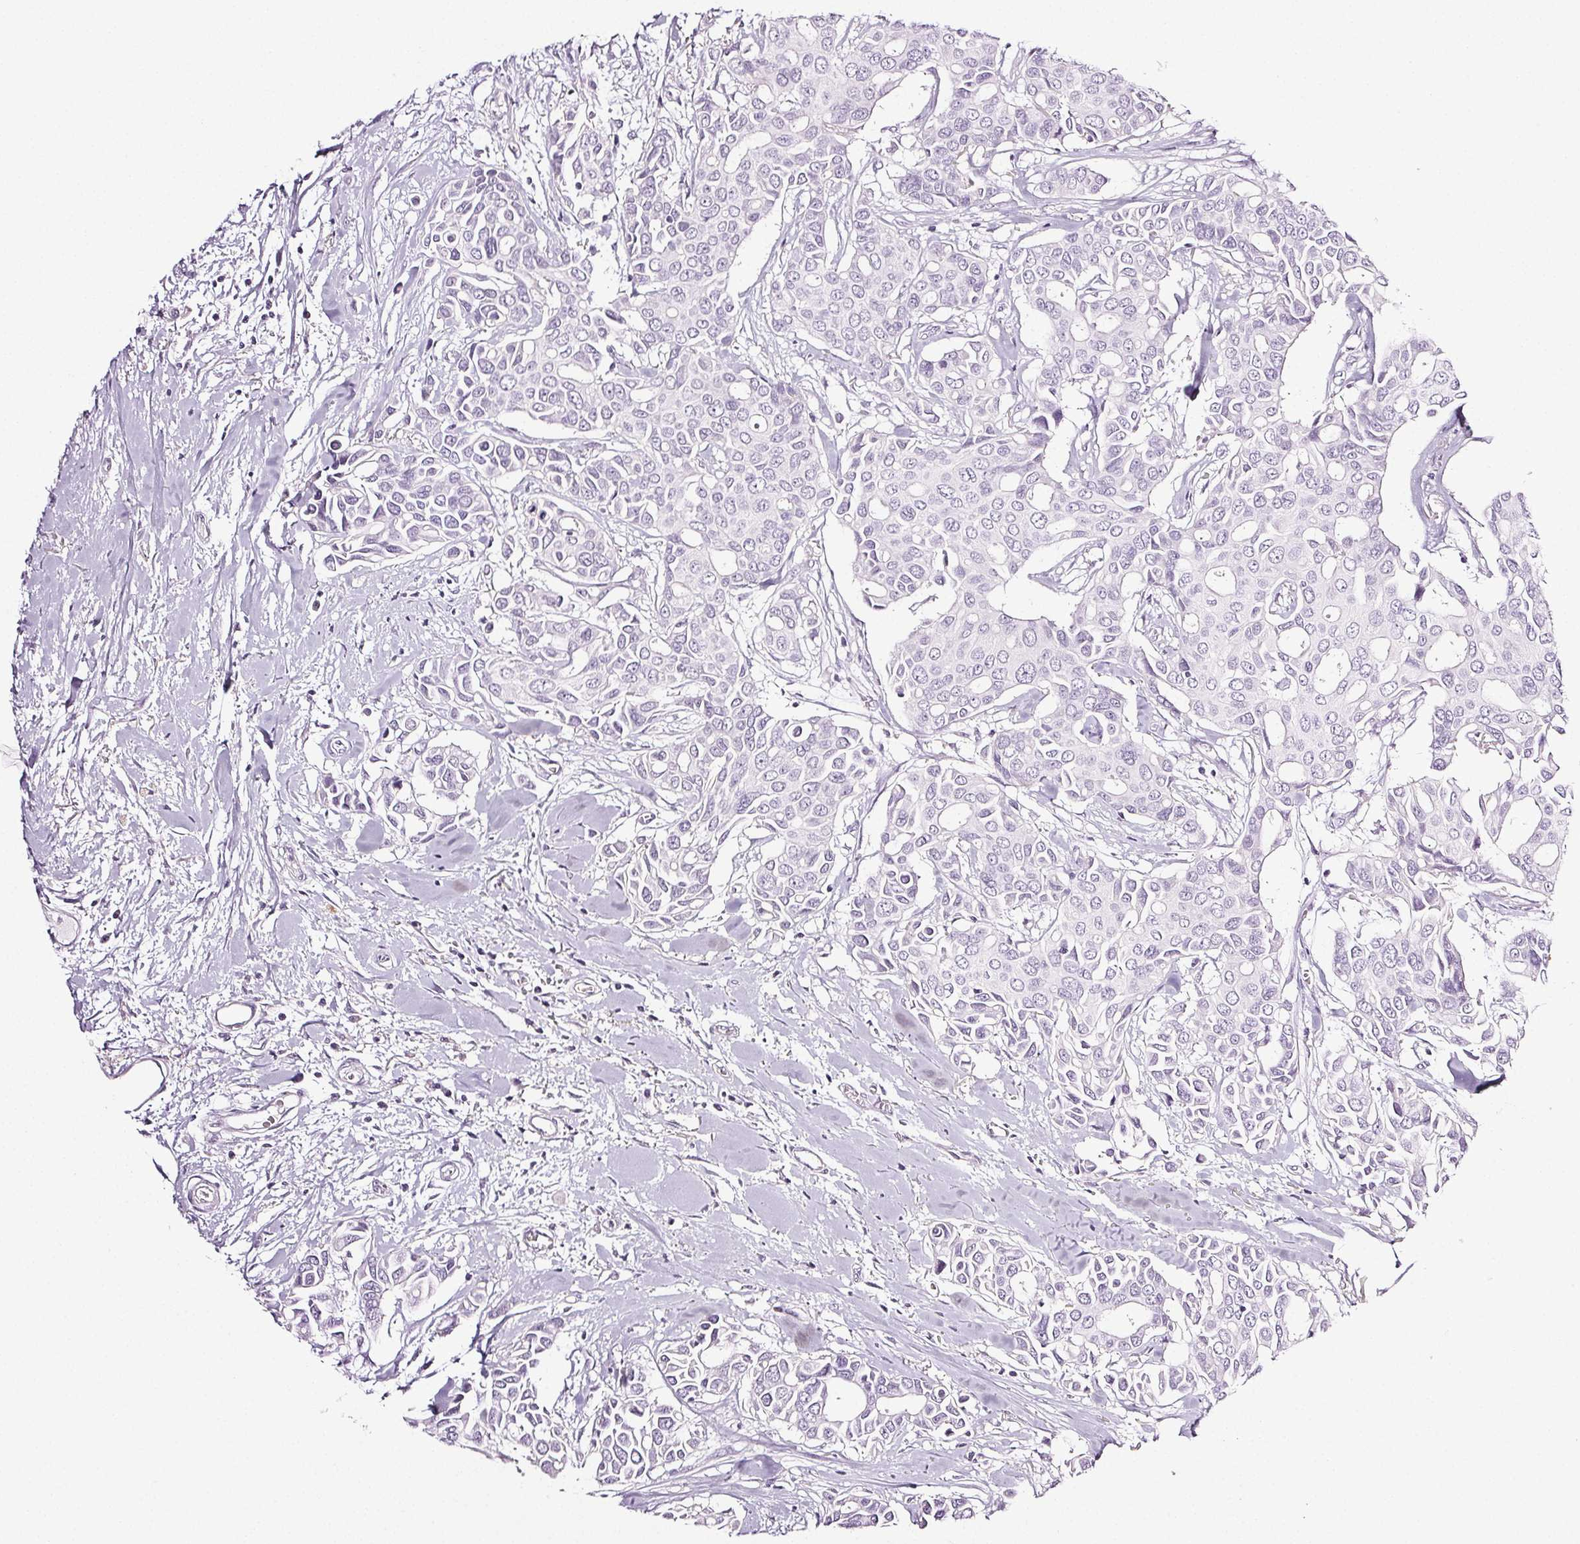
{"staining": {"intensity": "negative", "quantity": "none", "location": "none"}, "tissue": "breast cancer", "cell_type": "Tumor cells", "image_type": "cancer", "snomed": [{"axis": "morphology", "description": "Duct carcinoma"}, {"axis": "topography", "description": "Breast"}], "caption": "Immunohistochemistry (IHC) of breast invasive ductal carcinoma reveals no positivity in tumor cells.", "gene": "COL7A1", "patient": {"sex": "female", "age": 54}}